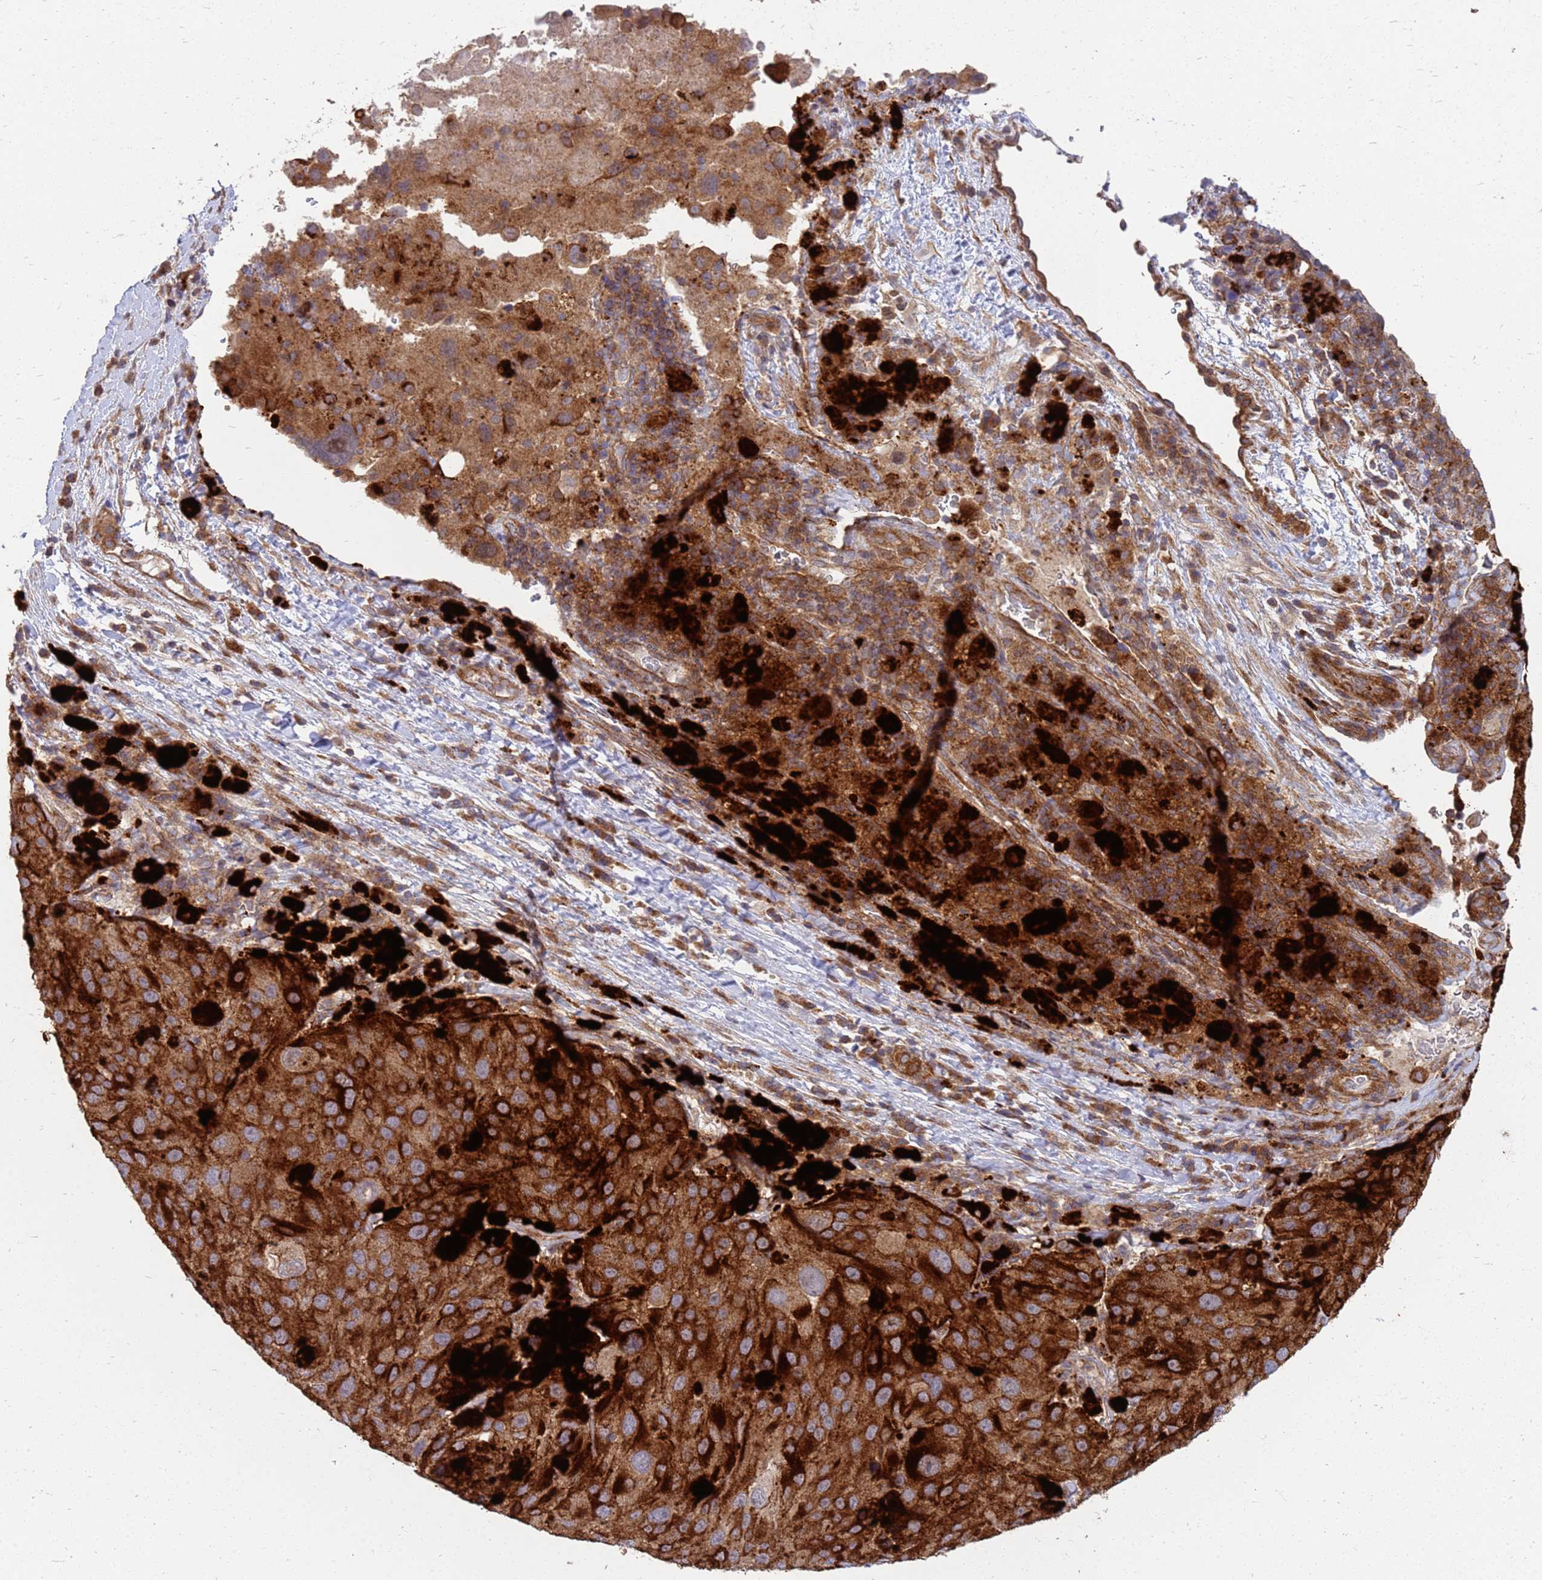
{"staining": {"intensity": "moderate", "quantity": ">75%", "location": "cytoplasmic/membranous"}, "tissue": "melanoma", "cell_type": "Tumor cells", "image_type": "cancer", "snomed": [{"axis": "morphology", "description": "Malignant melanoma, Metastatic site"}, {"axis": "topography", "description": "Lymph node"}], "caption": "There is medium levels of moderate cytoplasmic/membranous expression in tumor cells of melanoma, as demonstrated by immunohistochemical staining (brown color).", "gene": "CDC34", "patient": {"sex": "male", "age": 62}}